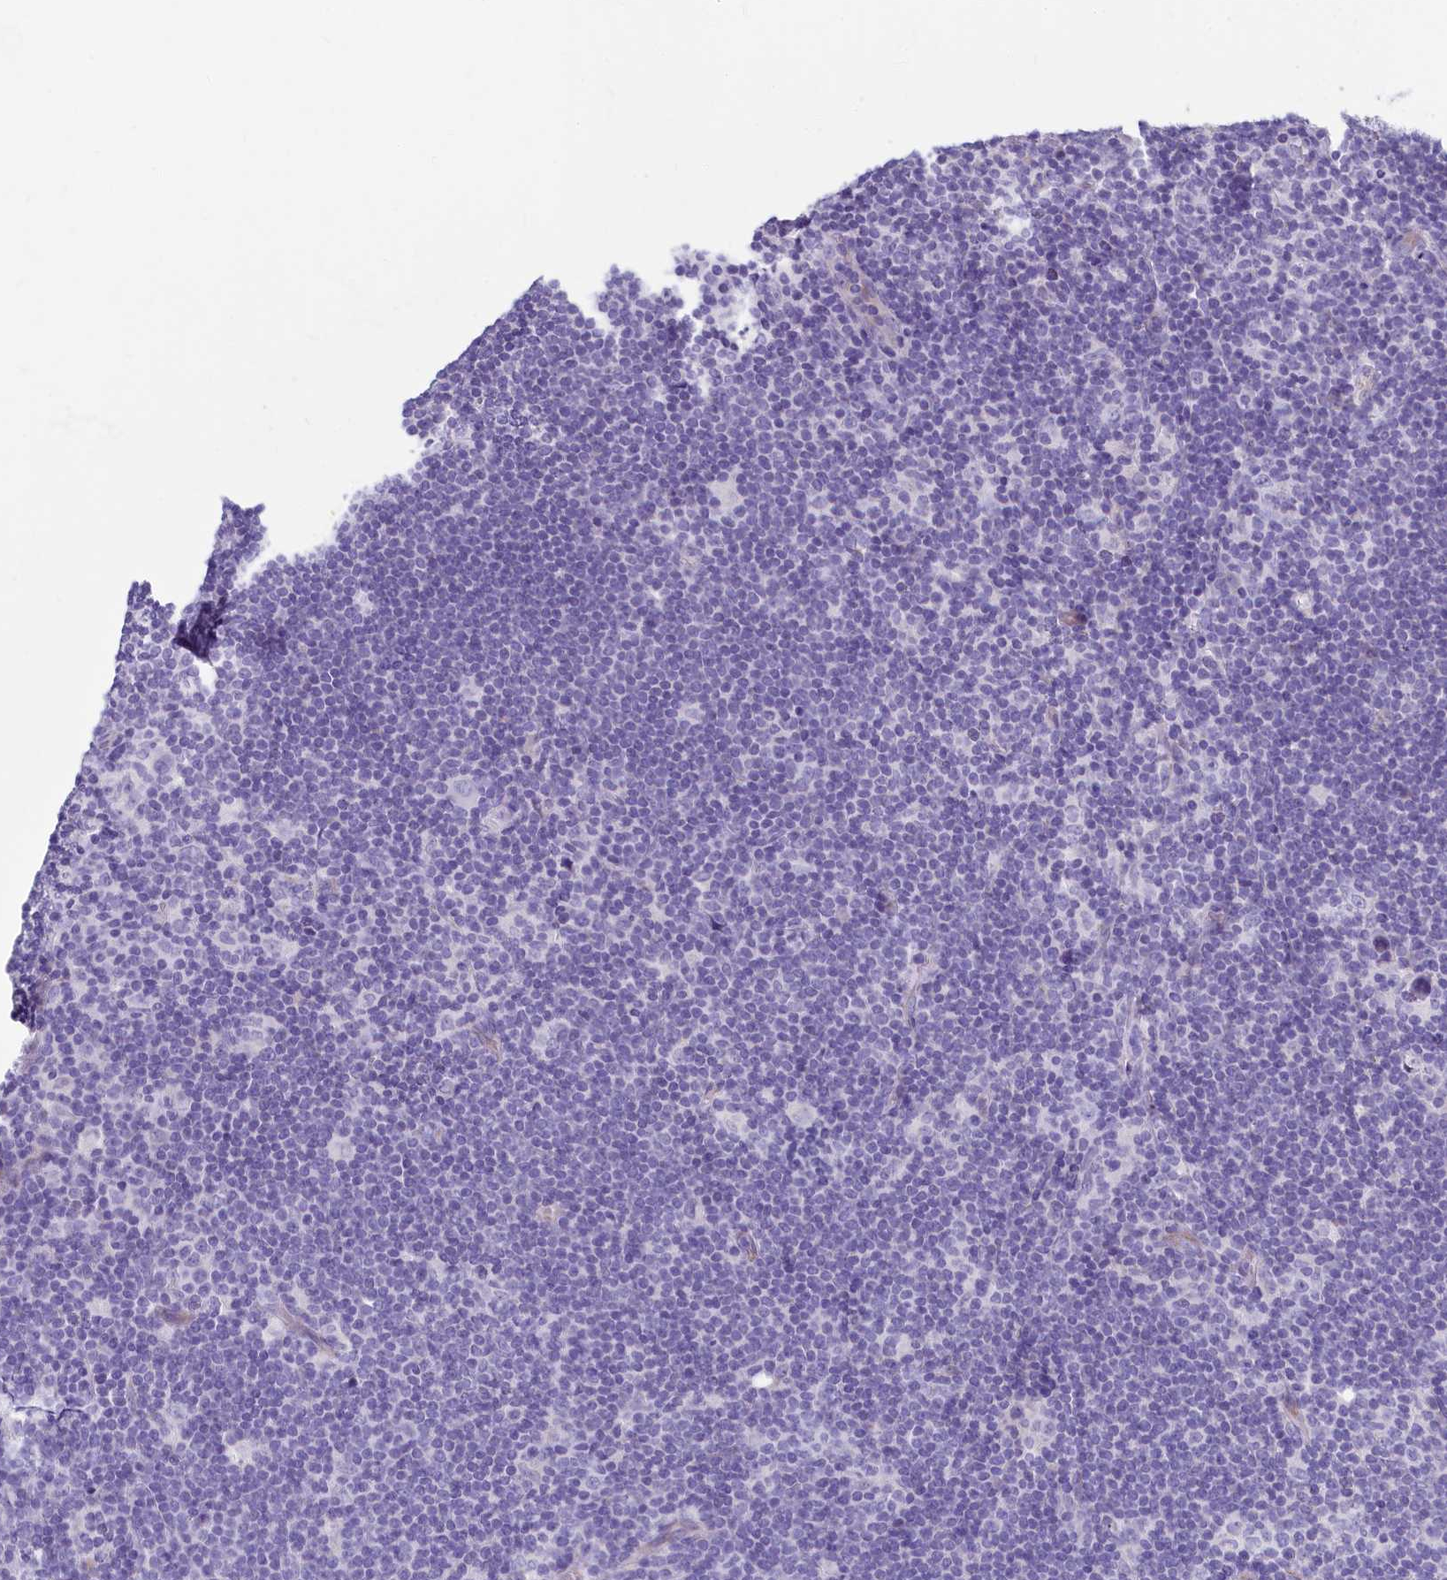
{"staining": {"intensity": "negative", "quantity": "none", "location": "none"}, "tissue": "lymphoma", "cell_type": "Tumor cells", "image_type": "cancer", "snomed": [{"axis": "morphology", "description": "Hodgkin's disease, NOS"}, {"axis": "topography", "description": "Lymph node"}], "caption": "Tumor cells show no significant expression in lymphoma. (DAB IHC, high magnification).", "gene": "INSC", "patient": {"sex": "female", "age": 57}}